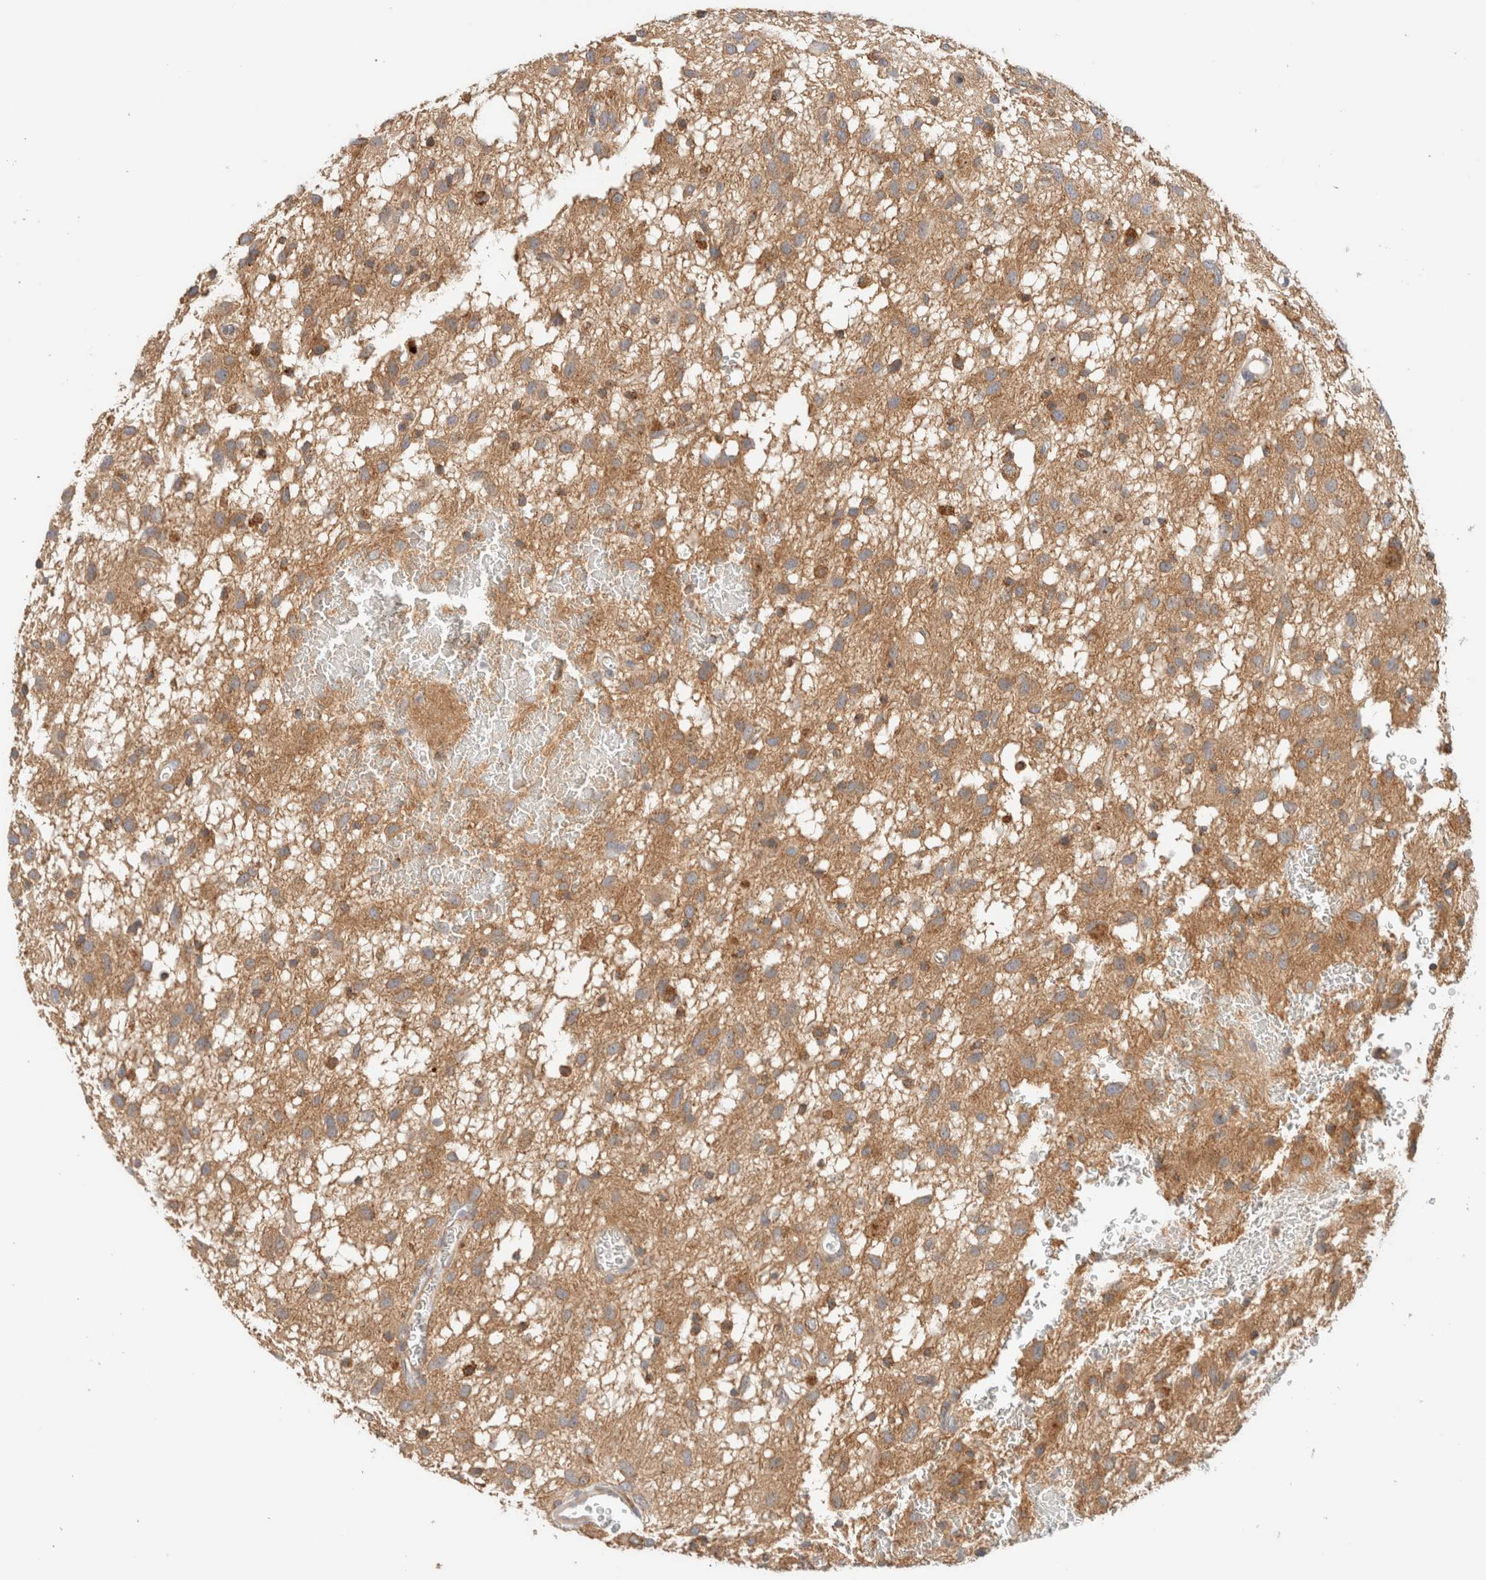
{"staining": {"intensity": "moderate", "quantity": ">75%", "location": "cytoplasmic/membranous"}, "tissue": "glioma", "cell_type": "Tumor cells", "image_type": "cancer", "snomed": [{"axis": "morphology", "description": "Glioma, malignant, Low grade"}, {"axis": "topography", "description": "Brain"}], "caption": "Brown immunohistochemical staining in human glioma exhibits moderate cytoplasmic/membranous staining in about >75% of tumor cells. The staining is performed using DAB (3,3'-diaminobenzidine) brown chromogen to label protein expression. The nuclei are counter-stained blue using hematoxylin.", "gene": "MRM3", "patient": {"sex": "male", "age": 77}}